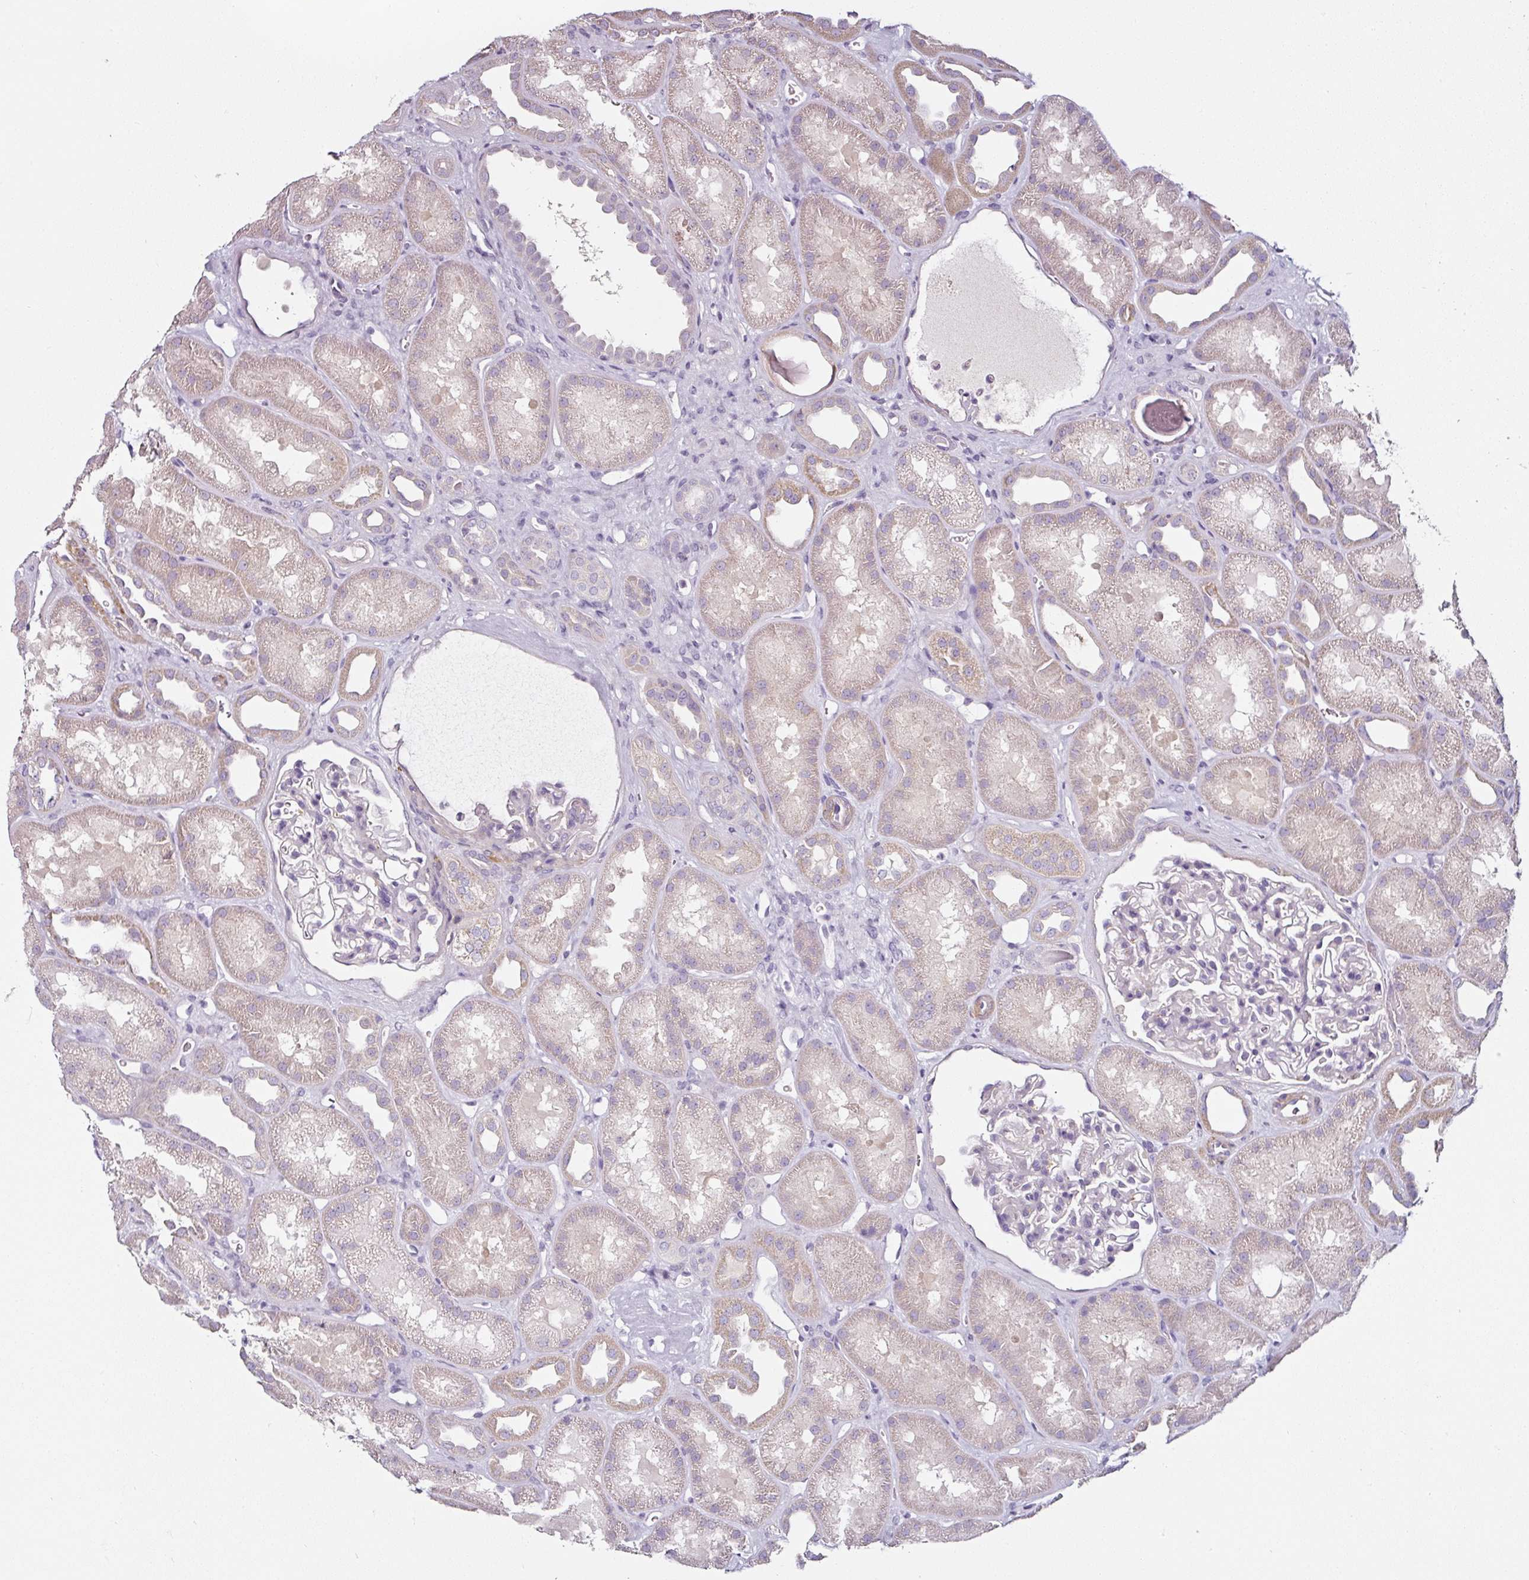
{"staining": {"intensity": "negative", "quantity": "none", "location": "none"}, "tissue": "kidney", "cell_type": "Cells in glomeruli", "image_type": "normal", "snomed": [{"axis": "morphology", "description": "Normal tissue, NOS"}, {"axis": "topography", "description": "Kidney"}], "caption": "The IHC micrograph has no significant staining in cells in glomeruli of kidney. (DAB (3,3'-diaminobenzidine) IHC, high magnification).", "gene": "CAP2", "patient": {"sex": "male", "age": 61}}